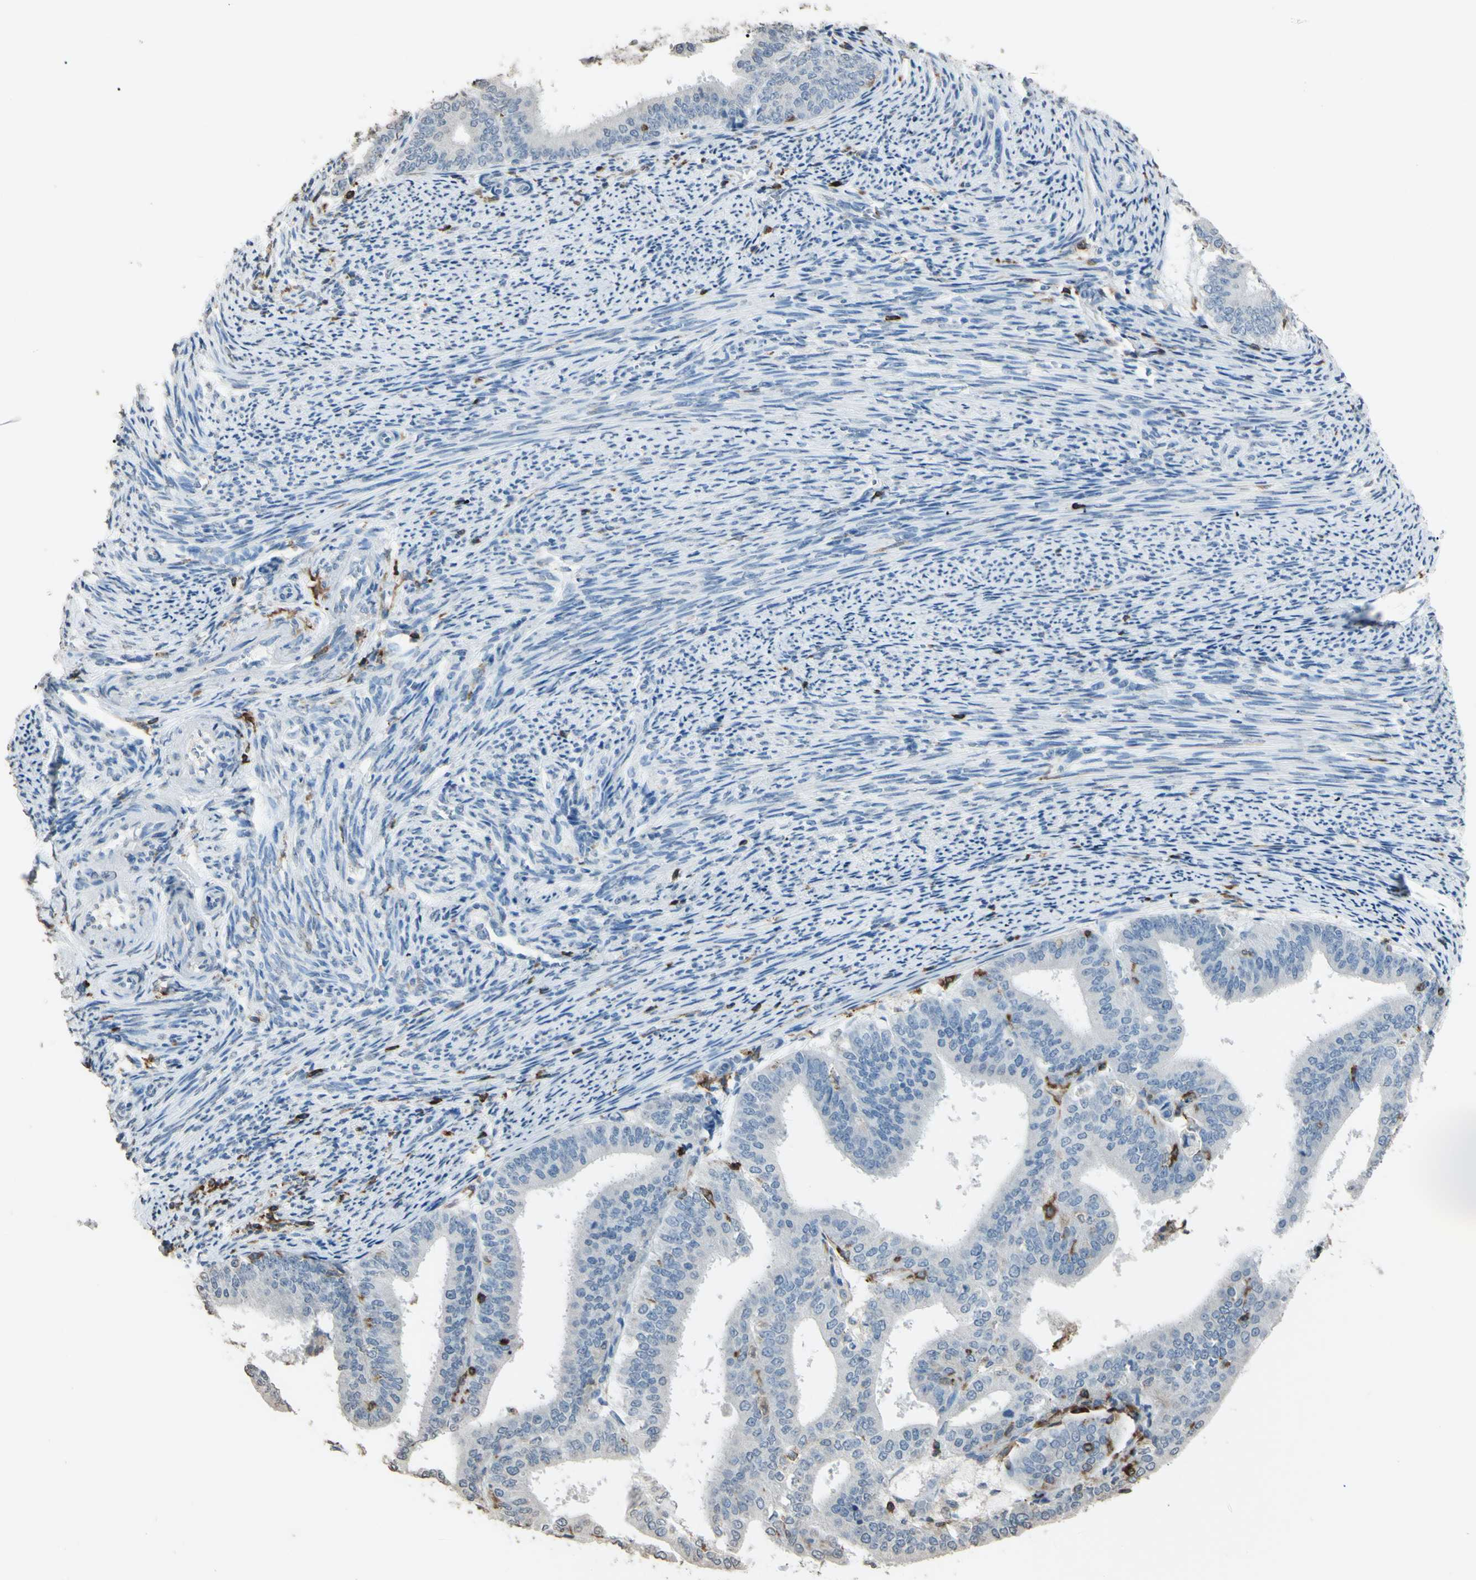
{"staining": {"intensity": "negative", "quantity": "none", "location": "none"}, "tissue": "endometrial cancer", "cell_type": "Tumor cells", "image_type": "cancer", "snomed": [{"axis": "morphology", "description": "Adenocarcinoma, NOS"}, {"axis": "topography", "description": "Endometrium"}], "caption": "Human endometrial cancer (adenocarcinoma) stained for a protein using IHC displays no staining in tumor cells.", "gene": "PSTPIP1", "patient": {"sex": "female", "age": 63}}